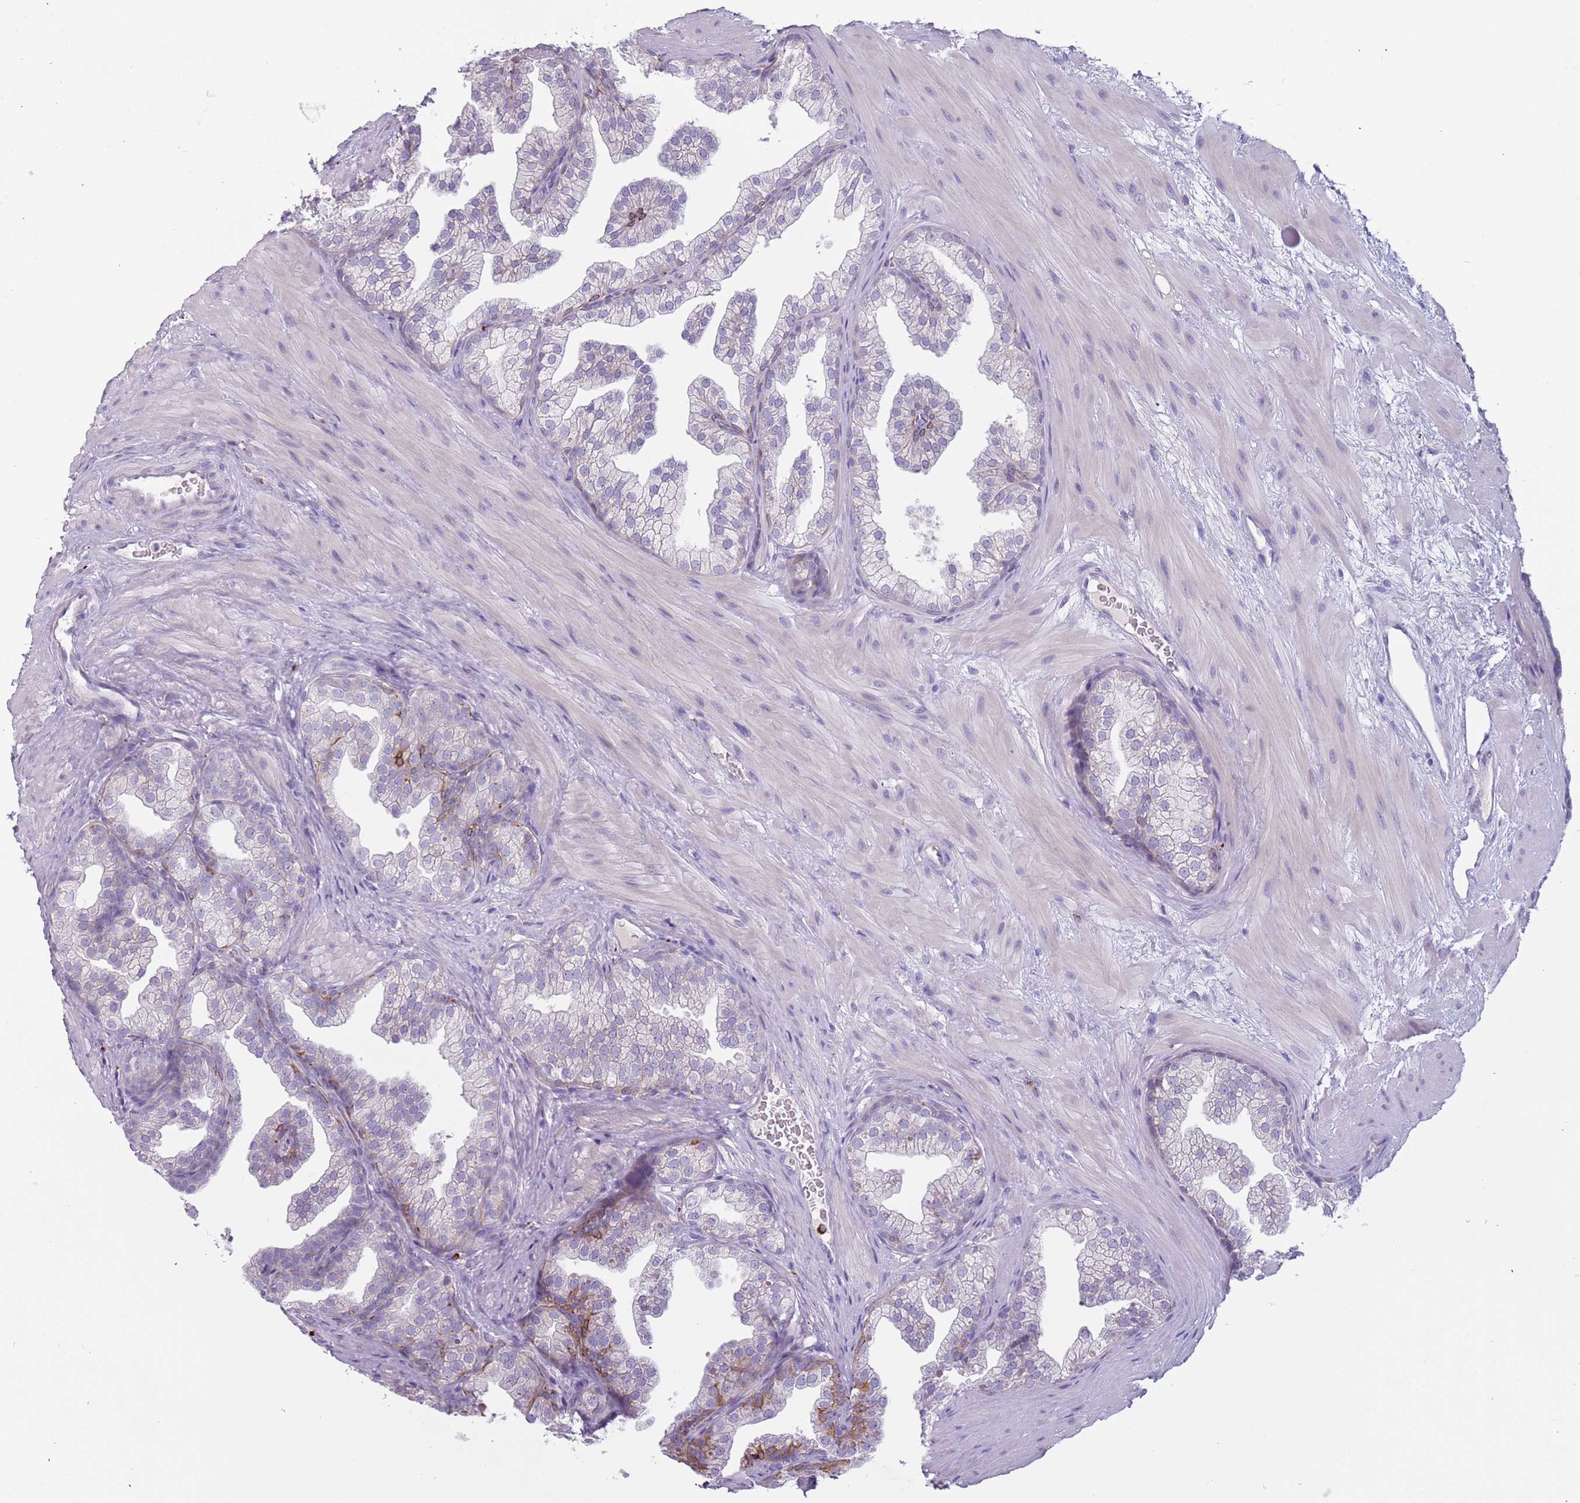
{"staining": {"intensity": "moderate", "quantity": "<25%", "location": "cytoplasmic/membranous"}, "tissue": "prostate", "cell_type": "Glandular cells", "image_type": "normal", "snomed": [{"axis": "morphology", "description": "Normal tissue, NOS"}, {"axis": "topography", "description": "Prostate"}], "caption": "Immunohistochemical staining of unremarkable prostate exhibits moderate cytoplasmic/membranous protein positivity in approximately <25% of glandular cells.", "gene": "NWD2", "patient": {"sex": "male", "age": 37}}